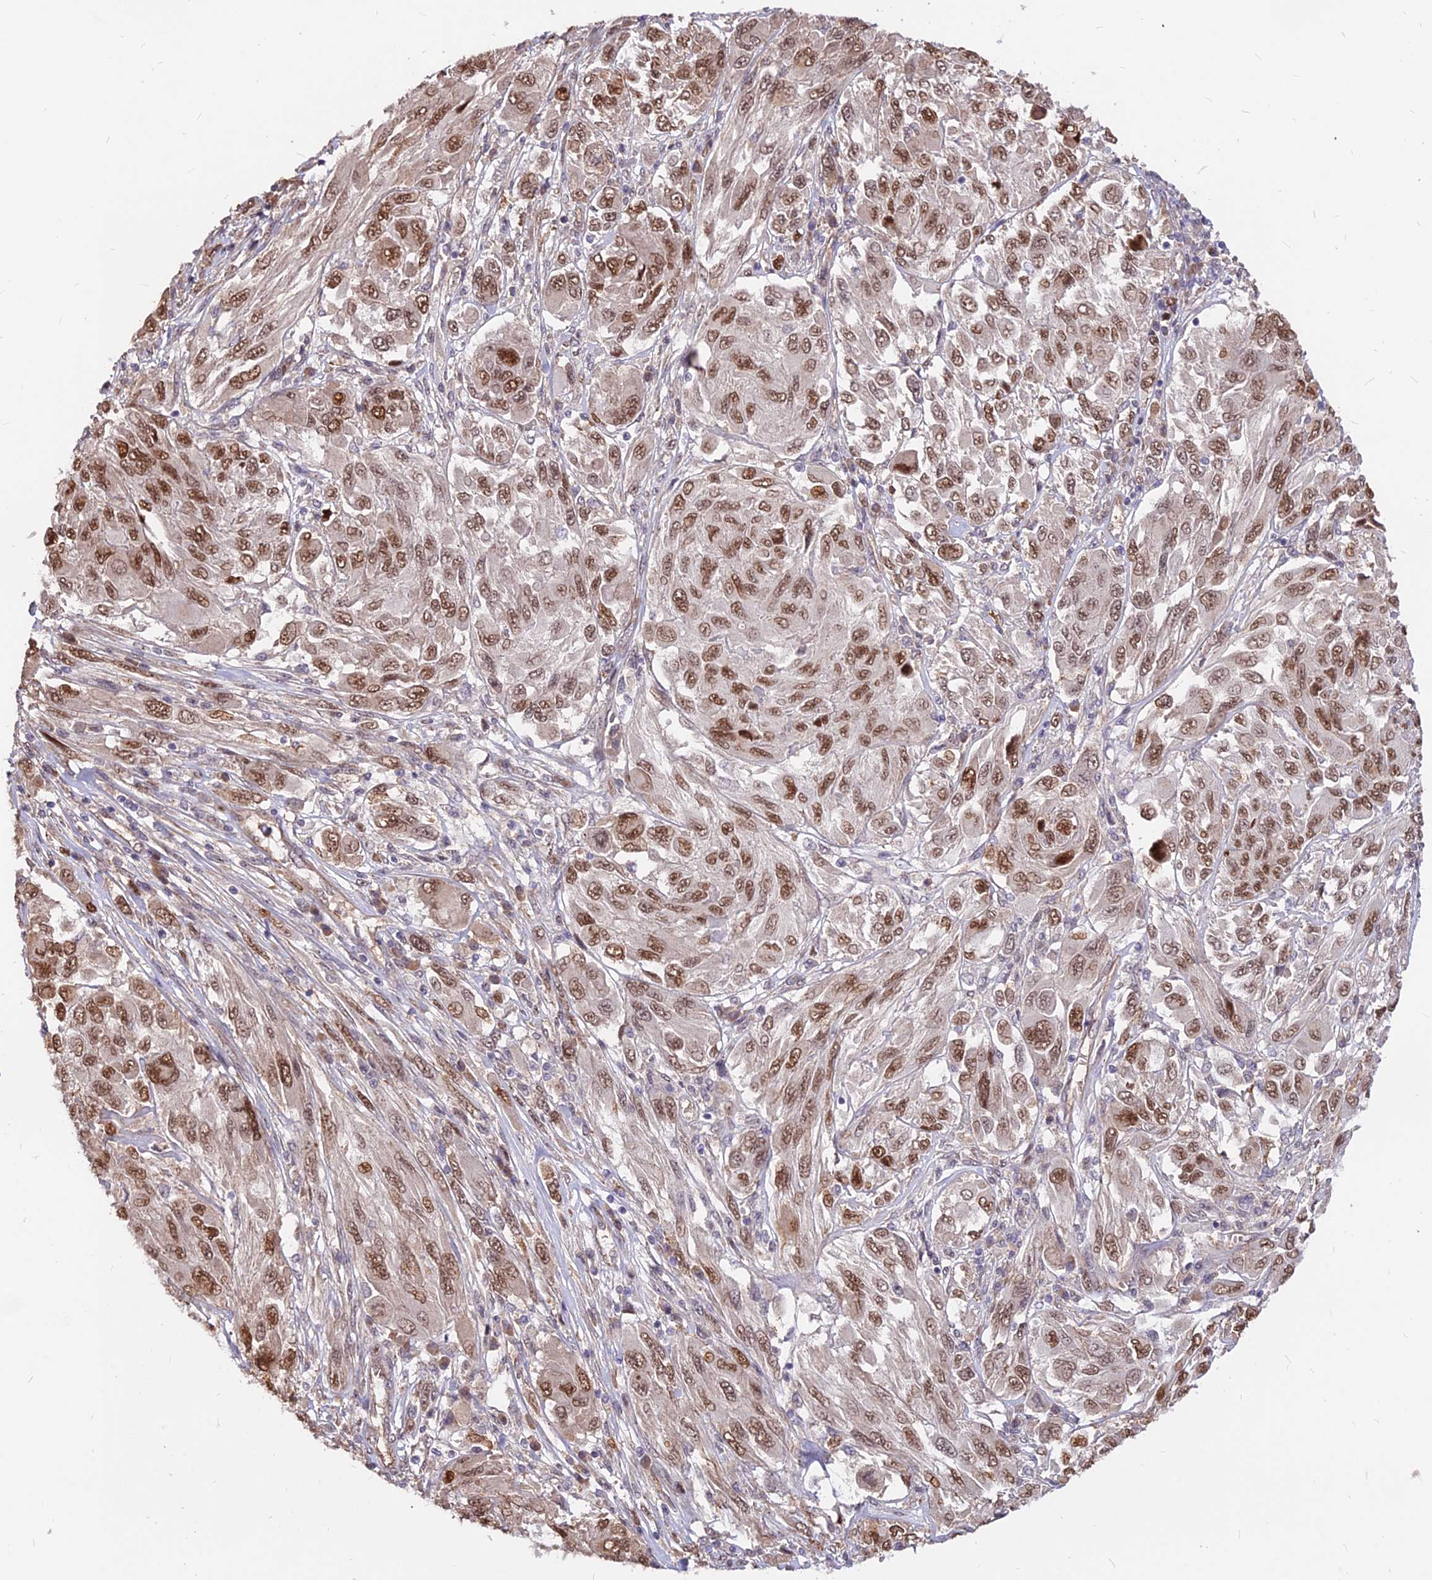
{"staining": {"intensity": "strong", "quantity": ">75%", "location": "nuclear"}, "tissue": "melanoma", "cell_type": "Tumor cells", "image_type": "cancer", "snomed": [{"axis": "morphology", "description": "Malignant melanoma, NOS"}, {"axis": "topography", "description": "Skin"}], "caption": "Tumor cells exhibit high levels of strong nuclear staining in about >75% of cells in melanoma.", "gene": "C11orf68", "patient": {"sex": "female", "age": 91}}